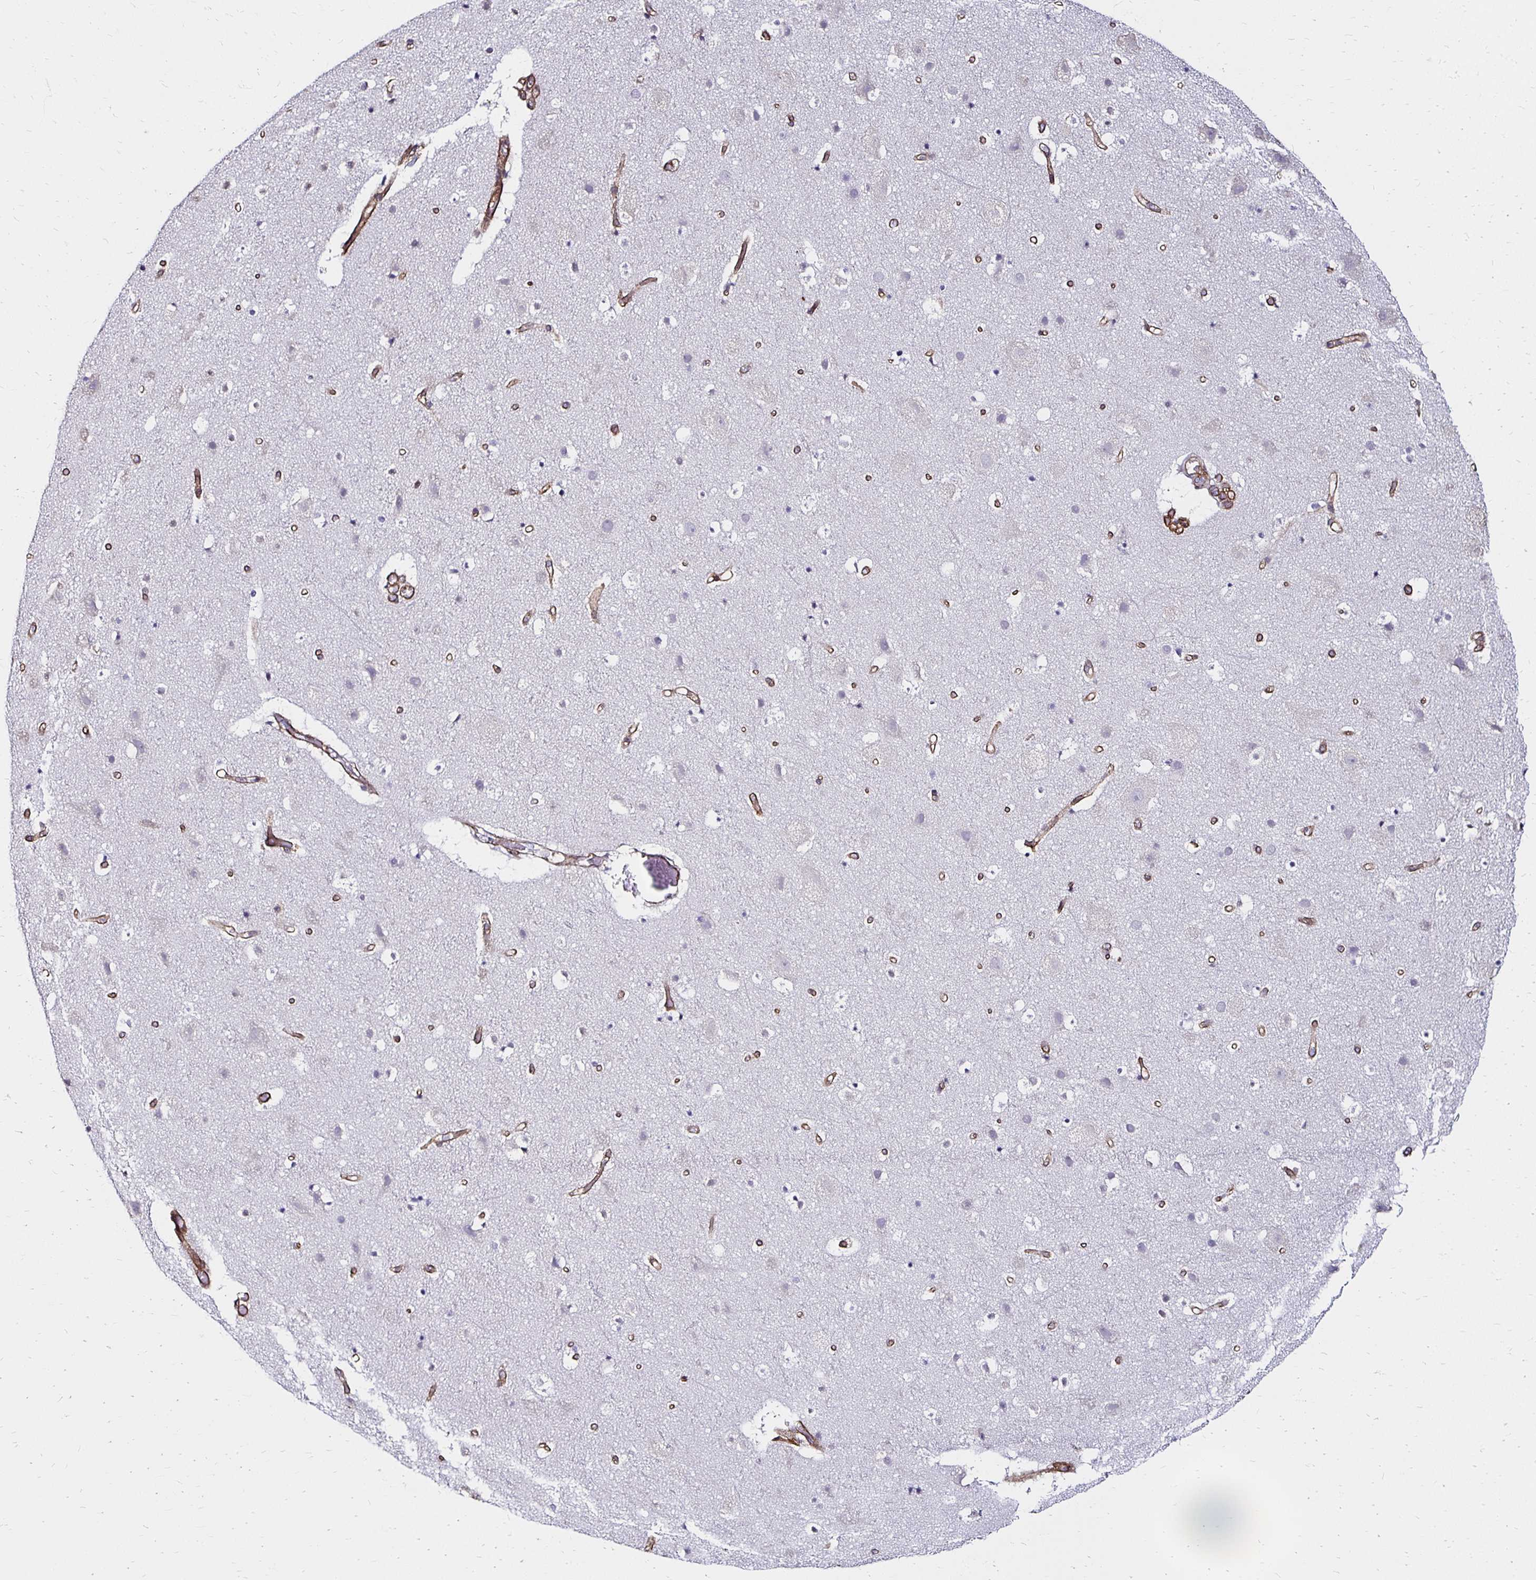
{"staining": {"intensity": "weak", "quantity": ">75%", "location": "cytoplasmic/membranous"}, "tissue": "cerebral cortex", "cell_type": "Endothelial cells", "image_type": "normal", "snomed": [{"axis": "morphology", "description": "Normal tissue, NOS"}, {"axis": "topography", "description": "Cerebral cortex"}], "caption": "Cerebral cortex stained with DAB (3,3'-diaminobenzidine) immunohistochemistry (IHC) reveals low levels of weak cytoplasmic/membranous expression in approximately >75% of endothelial cells.", "gene": "ITGB1", "patient": {"sex": "female", "age": 42}}